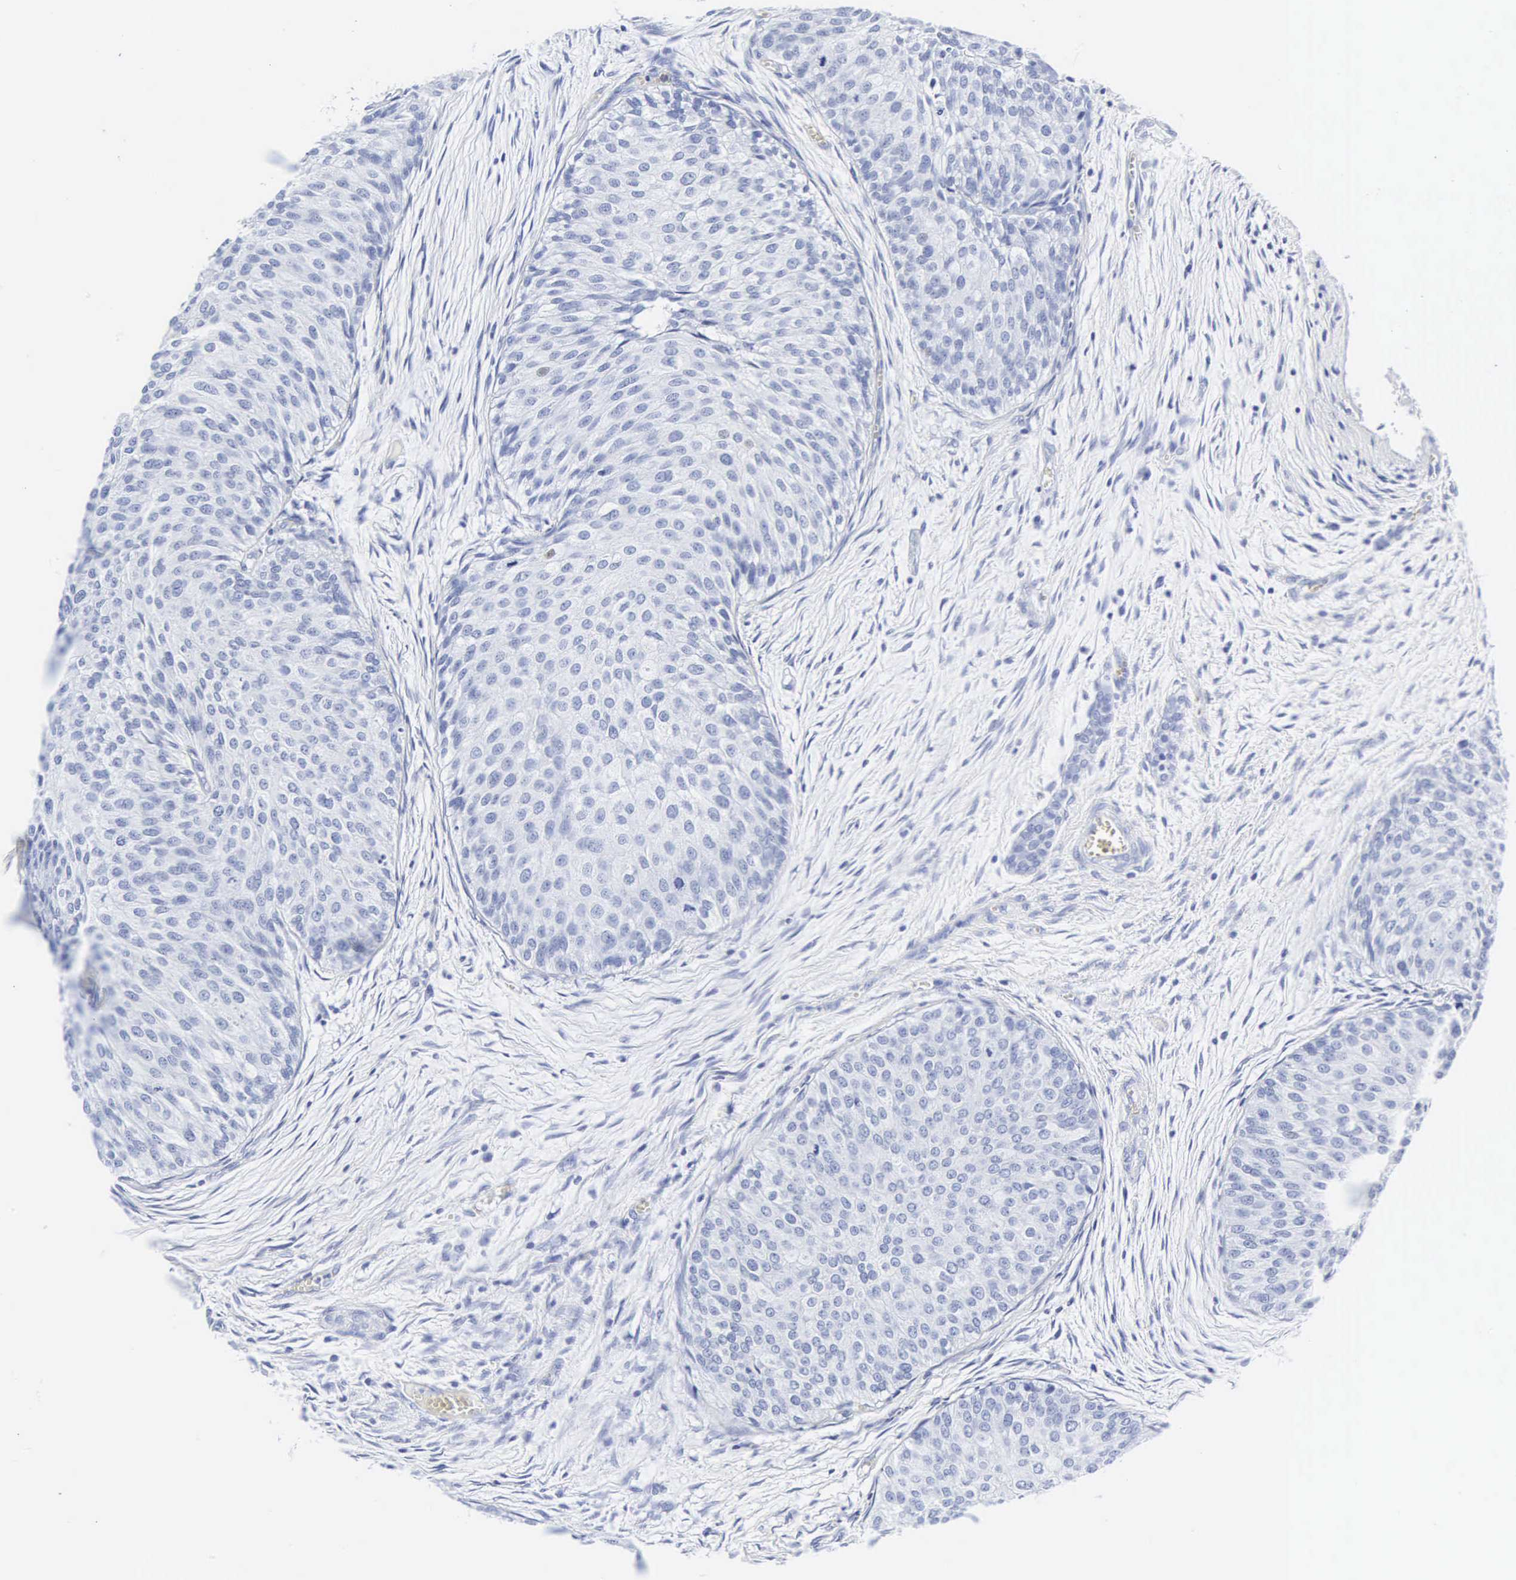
{"staining": {"intensity": "negative", "quantity": "none", "location": "none"}, "tissue": "urothelial cancer", "cell_type": "Tumor cells", "image_type": "cancer", "snomed": [{"axis": "morphology", "description": "Urothelial carcinoma, Low grade"}, {"axis": "topography", "description": "Urinary bladder"}], "caption": "Tumor cells show no significant protein positivity in urothelial carcinoma (low-grade). (DAB (3,3'-diaminobenzidine) immunohistochemistry visualized using brightfield microscopy, high magnification).", "gene": "INS", "patient": {"sex": "male", "age": 84}}